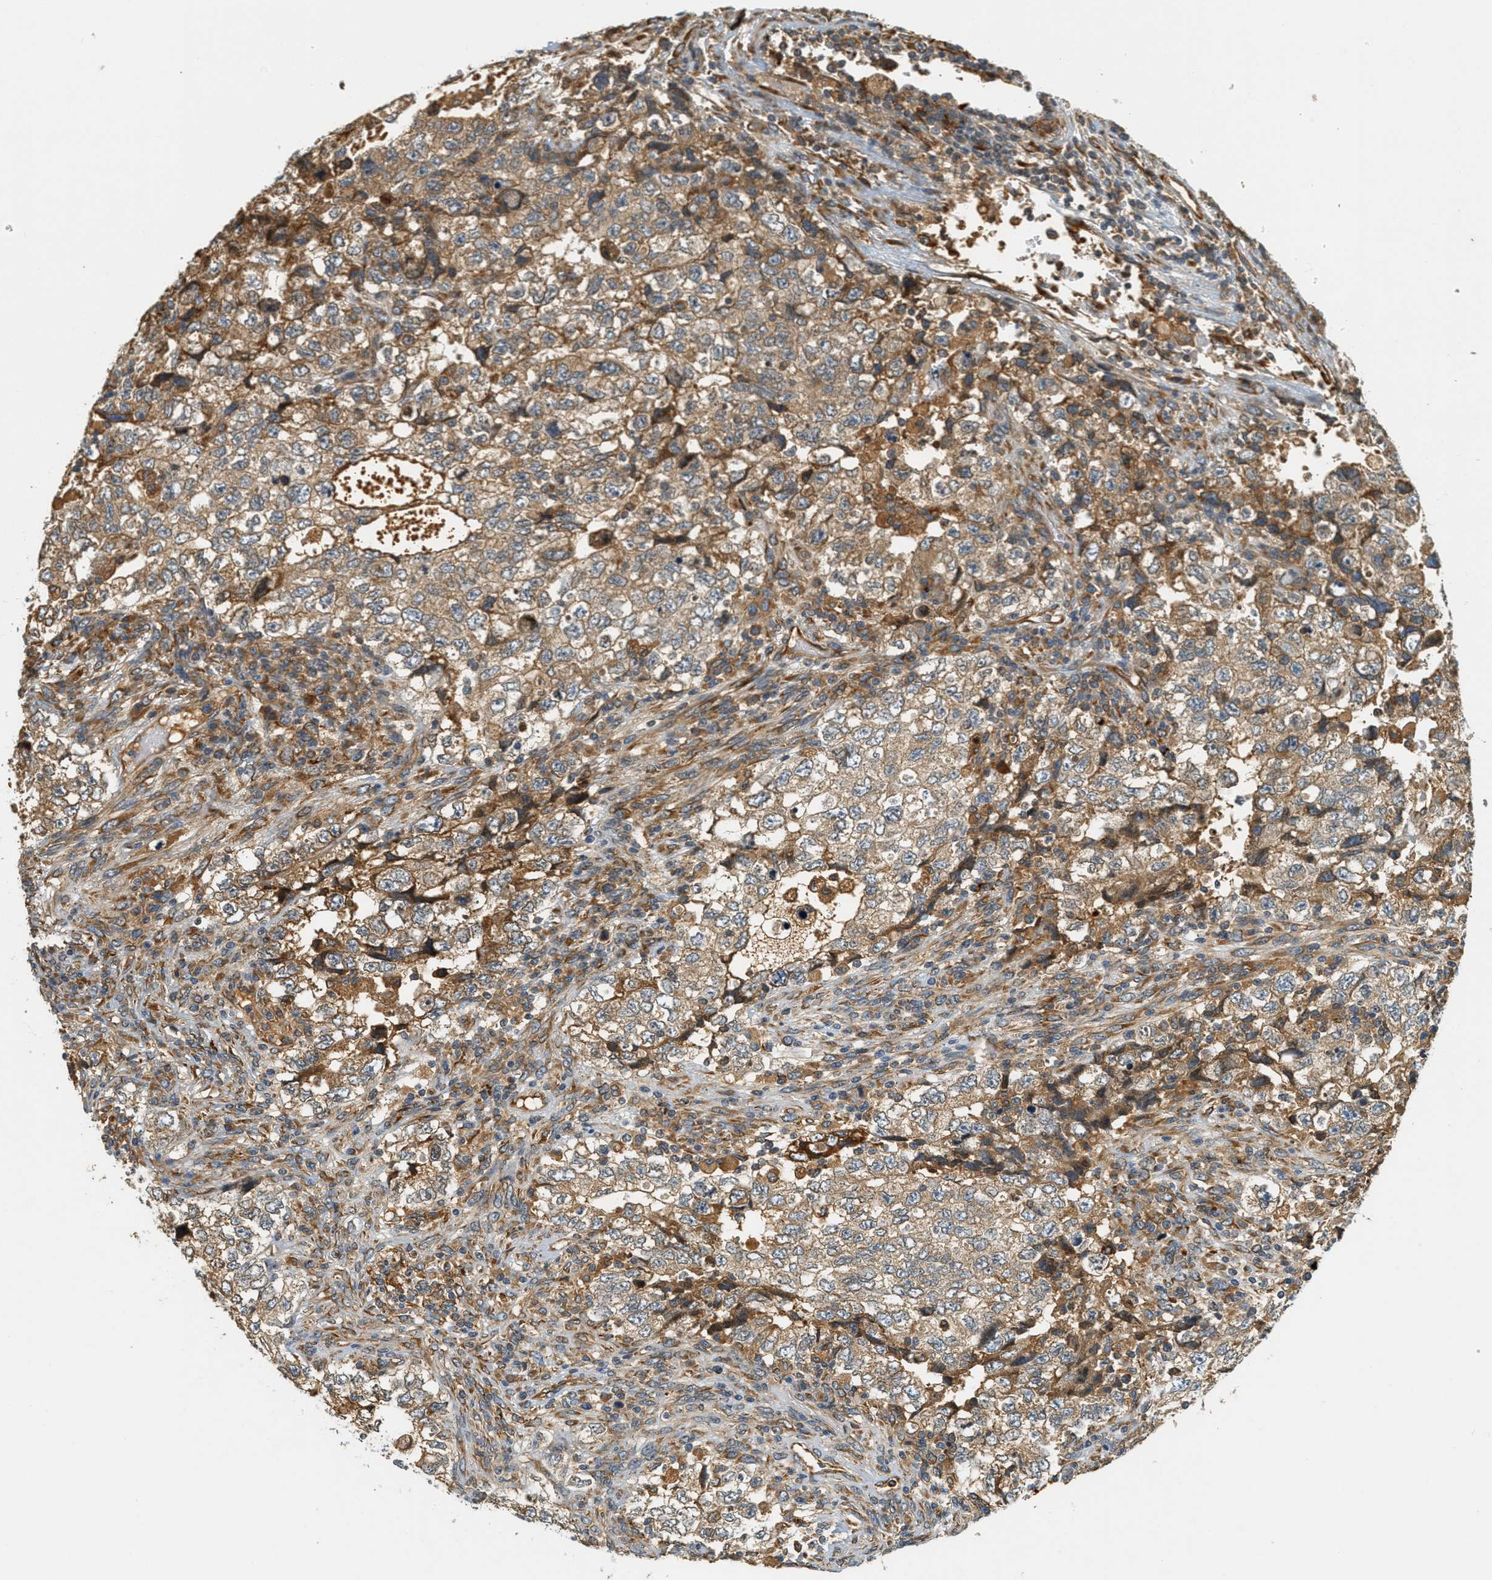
{"staining": {"intensity": "weak", "quantity": ">75%", "location": "cytoplasmic/membranous"}, "tissue": "testis cancer", "cell_type": "Tumor cells", "image_type": "cancer", "snomed": [{"axis": "morphology", "description": "Carcinoma, Embryonal, NOS"}, {"axis": "topography", "description": "Testis"}], "caption": "Immunohistochemical staining of testis cancer (embryonal carcinoma) displays low levels of weak cytoplasmic/membranous protein expression in about >75% of tumor cells. Immunohistochemistry (ihc) stains the protein in brown and the nuclei are stained blue.", "gene": "PDK1", "patient": {"sex": "male", "age": 36}}